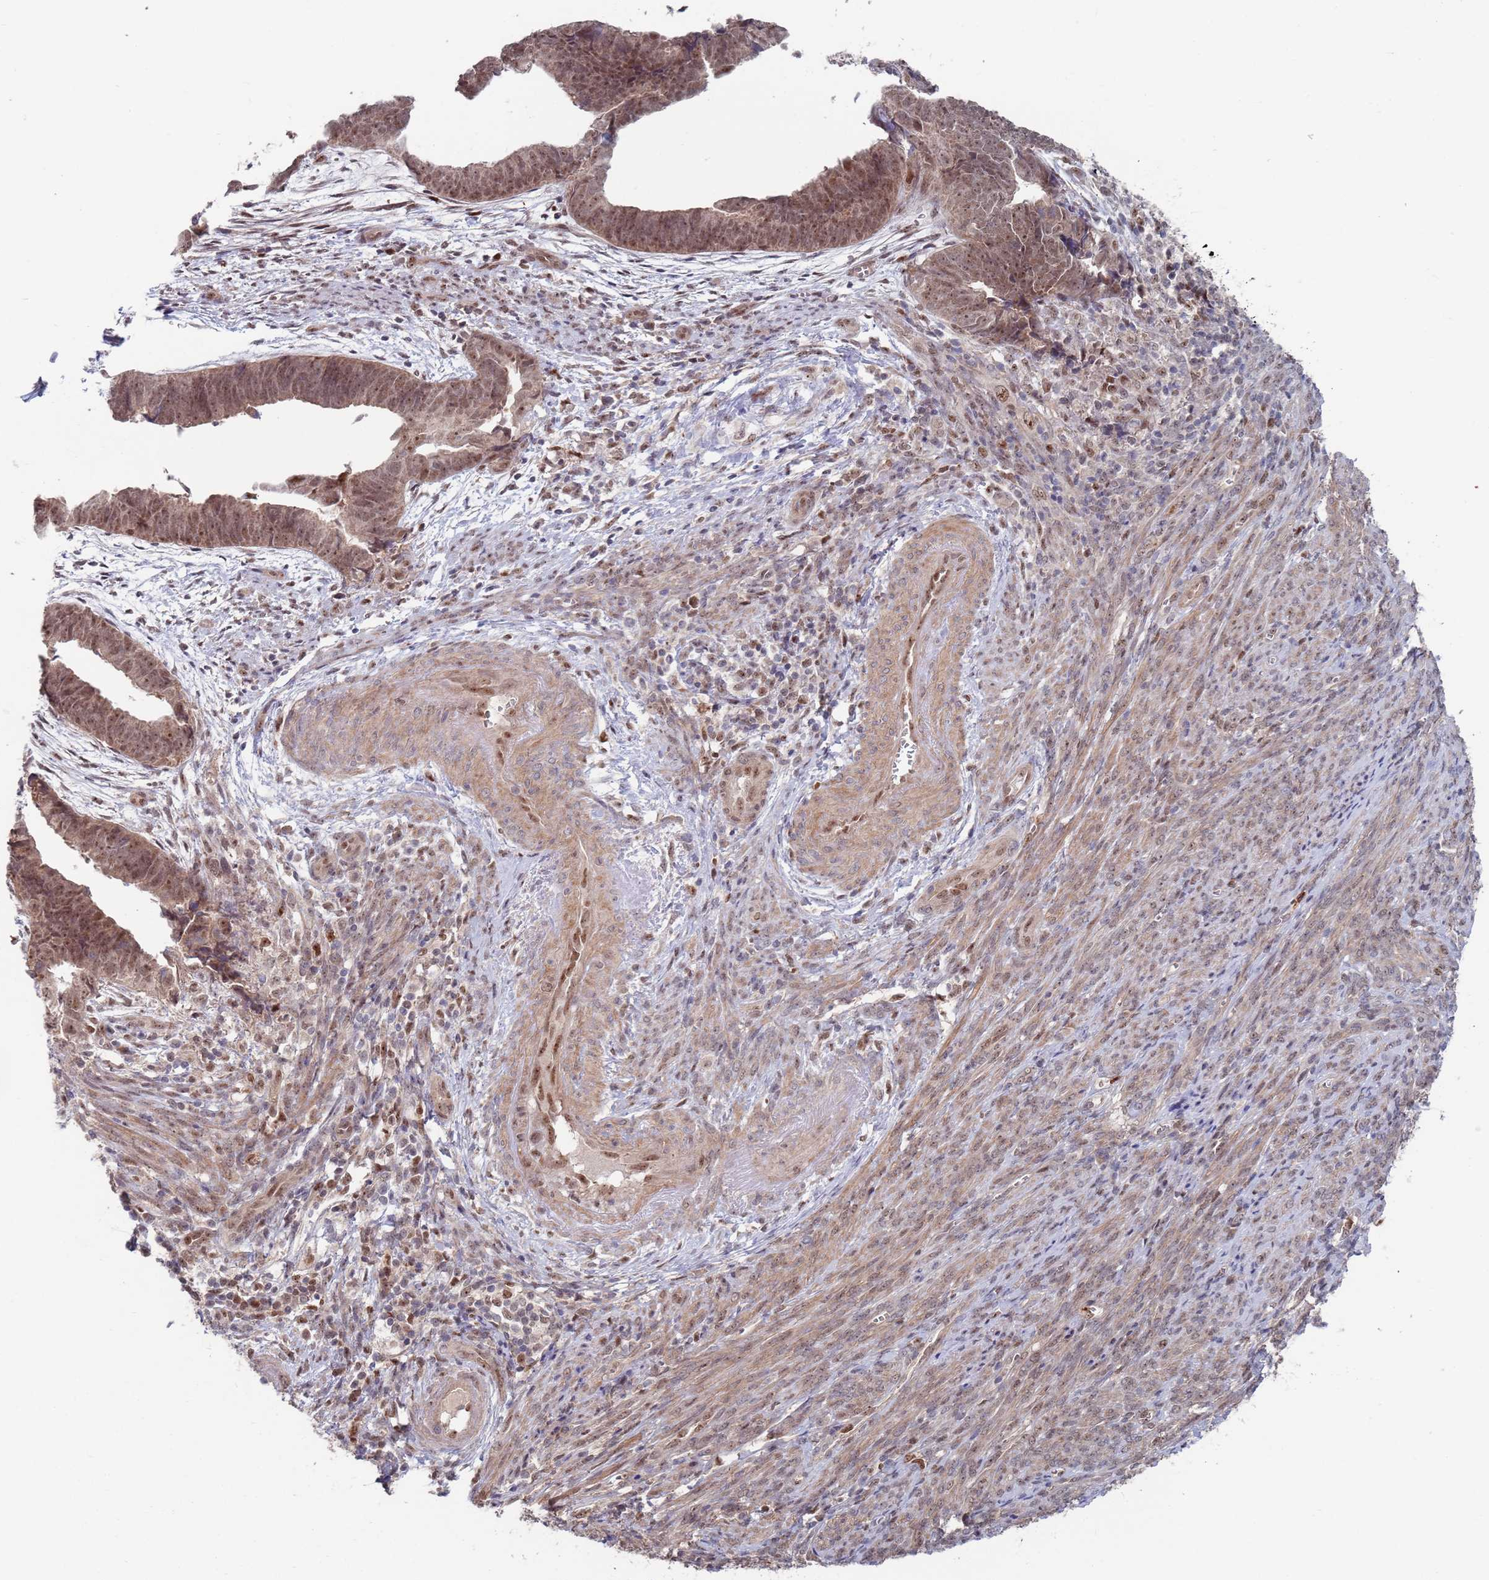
{"staining": {"intensity": "weak", "quantity": "25%-75%", "location": "nuclear"}, "tissue": "endometrial cancer", "cell_type": "Tumor cells", "image_type": "cancer", "snomed": [{"axis": "morphology", "description": "Adenocarcinoma, NOS"}, {"axis": "topography", "description": "Endometrium"}], "caption": "Protein staining of endometrial cancer tissue exhibits weak nuclear staining in about 25%-75% of tumor cells. The protein of interest is shown in brown color, while the nuclei are stained blue.", "gene": "RPP25", "patient": {"sex": "female", "age": 75}}